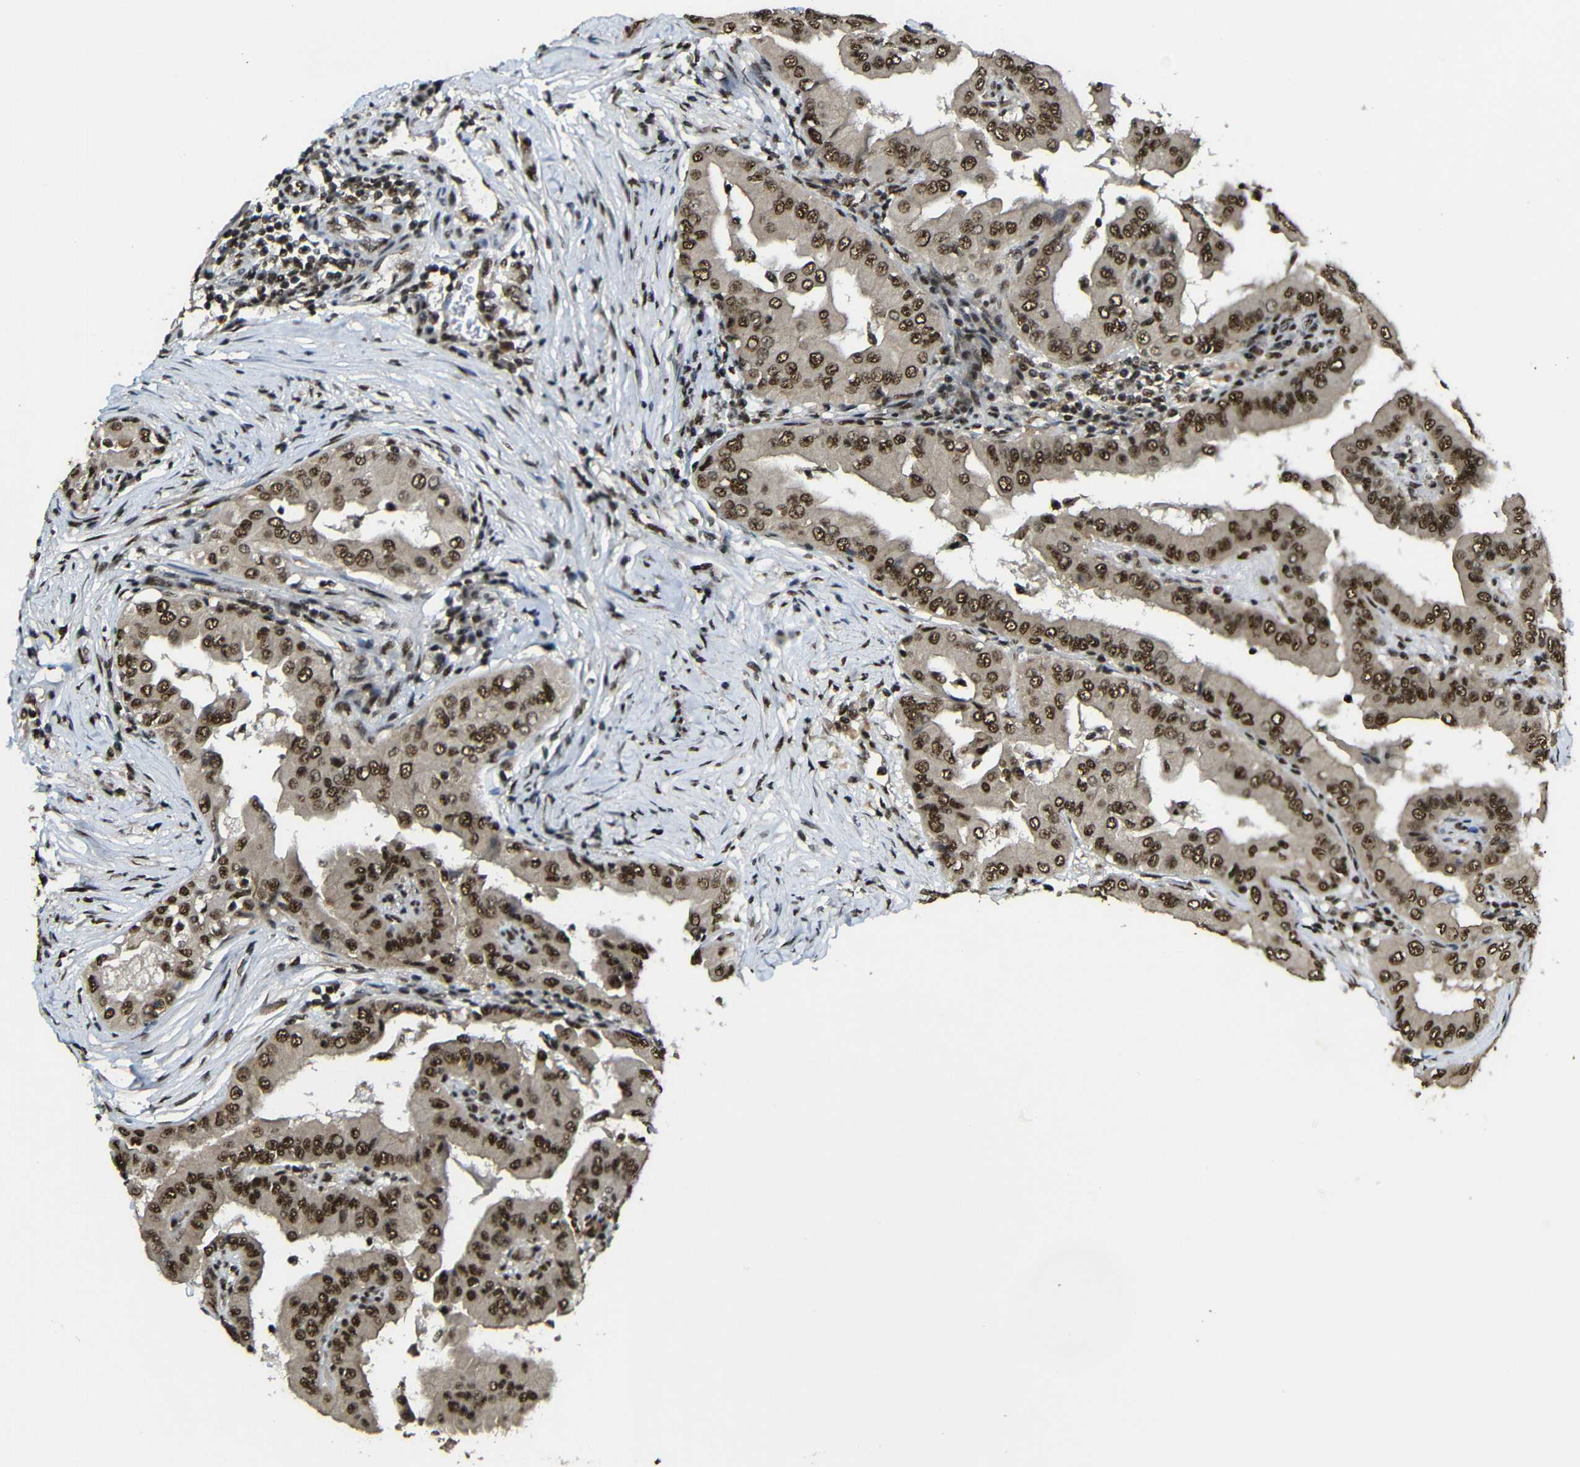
{"staining": {"intensity": "moderate", "quantity": ">75%", "location": "cytoplasmic/membranous,nuclear"}, "tissue": "thyroid cancer", "cell_type": "Tumor cells", "image_type": "cancer", "snomed": [{"axis": "morphology", "description": "Papillary adenocarcinoma, NOS"}, {"axis": "topography", "description": "Thyroid gland"}], "caption": "Immunohistochemistry (IHC) micrograph of neoplastic tissue: human papillary adenocarcinoma (thyroid) stained using IHC exhibits medium levels of moderate protein expression localized specifically in the cytoplasmic/membranous and nuclear of tumor cells, appearing as a cytoplasmic/membranous and nuclear brown color.", "gene": "TCF7L2", "patient": {"sex": "male", "age": 33}}